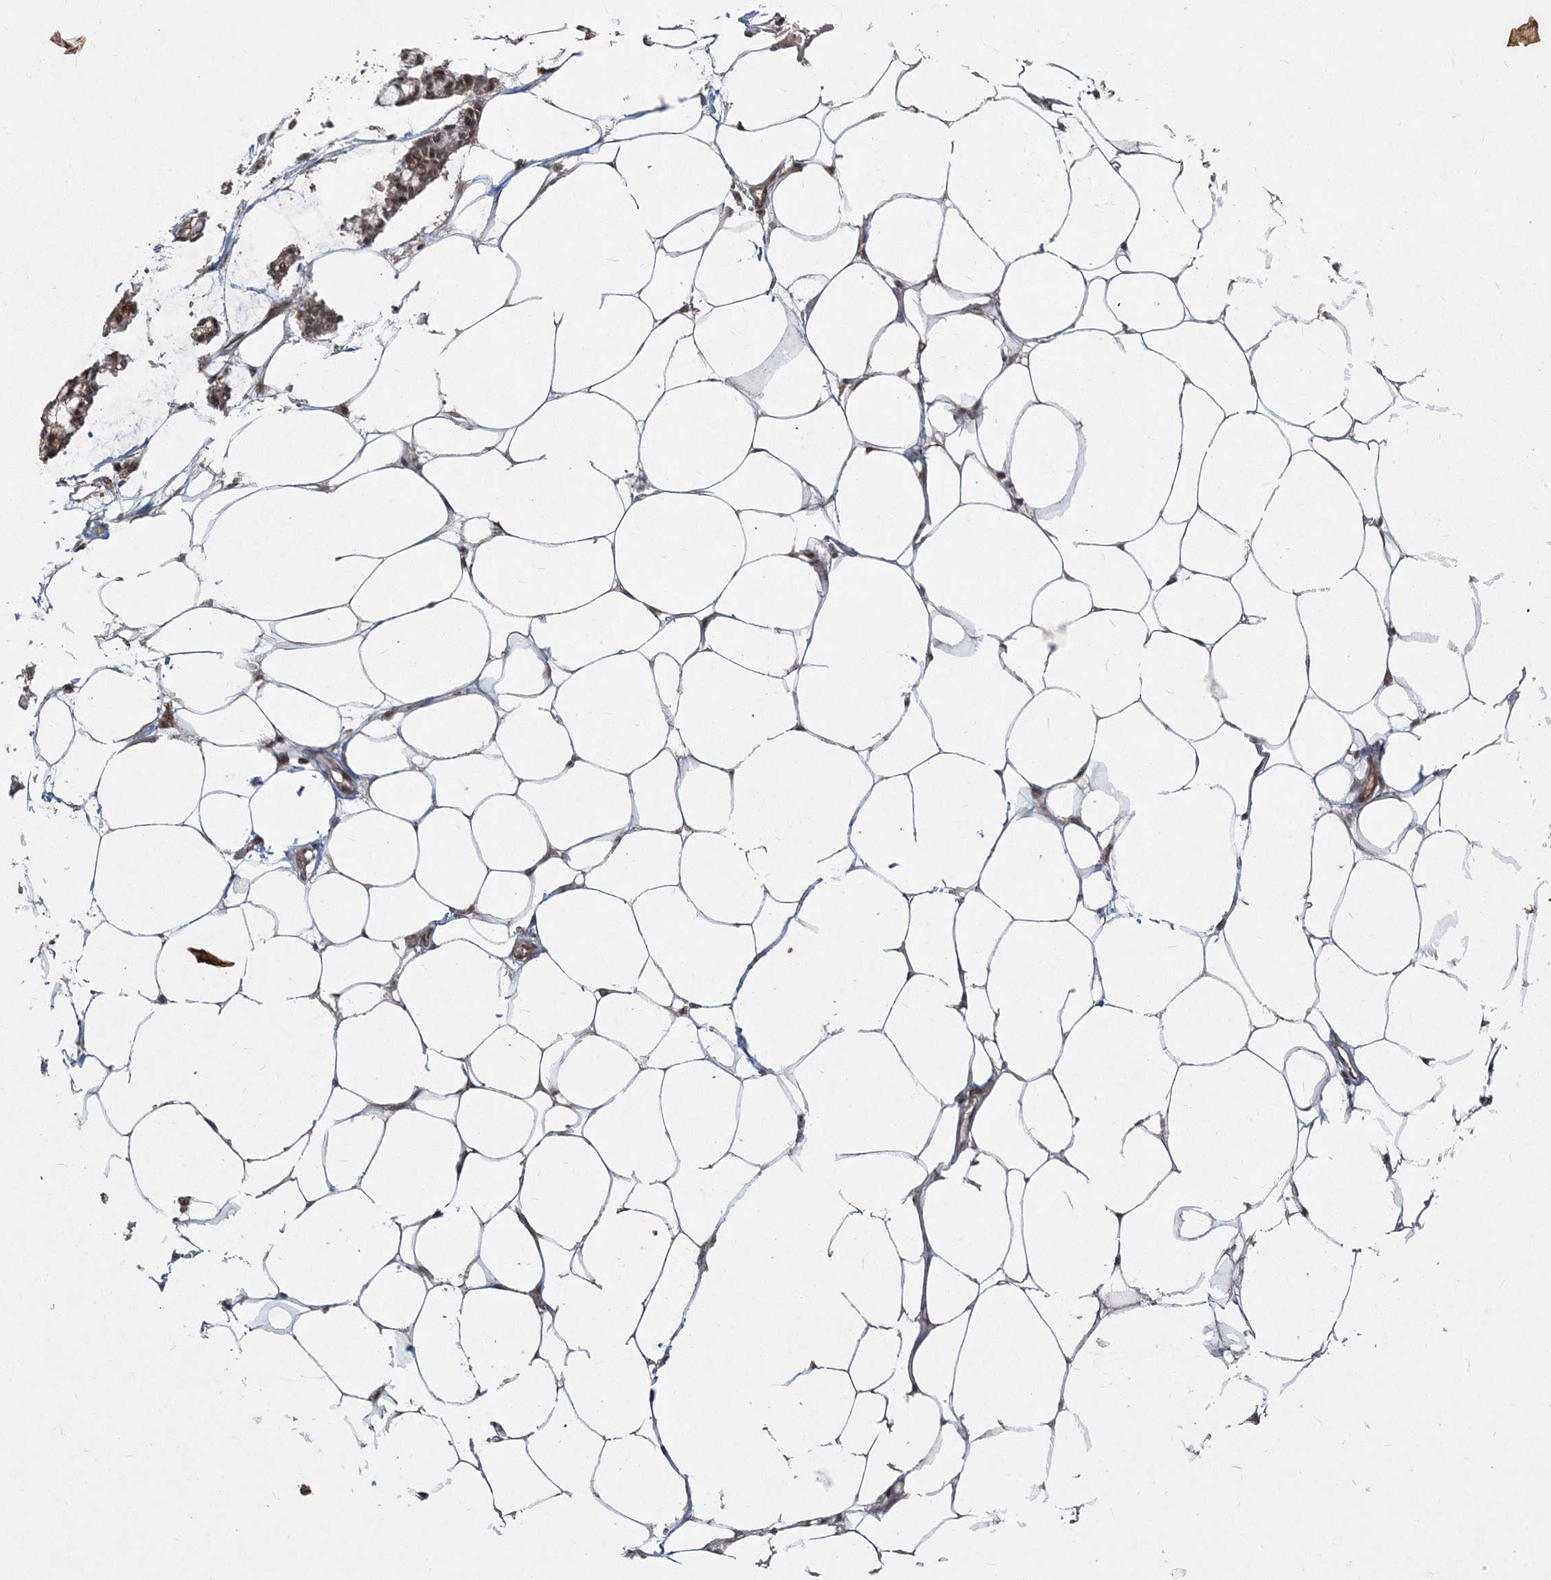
{"staining": {"intensity": "moderate", "quantity": ">75%", "location": "cytoplasmic/membranous,nuclear"}, "tissue": "adipose tissue", "cell_type": "Adipocytes", "image_type": "normal", "snomed": [{"axis": "morphology", "description": "Normal tissue, NOS"}, {"axis": "morphology", "description": "Adenocarcinoma, NOS"}, {"axis": "topography", "description": "Colon"}, {"axis": "topography", "description": "Peripheral nerve tissue"}], "caption": "Immunohistochemical staining of unremarkable human adipose tissue exhibits >75% levels of moderate cytoplasmic/membranous,nuclear protein positivity in approximately >75% of adipocytes.", "gene": "COPS7B", "patient": {"sex": "male", "age": 14}}